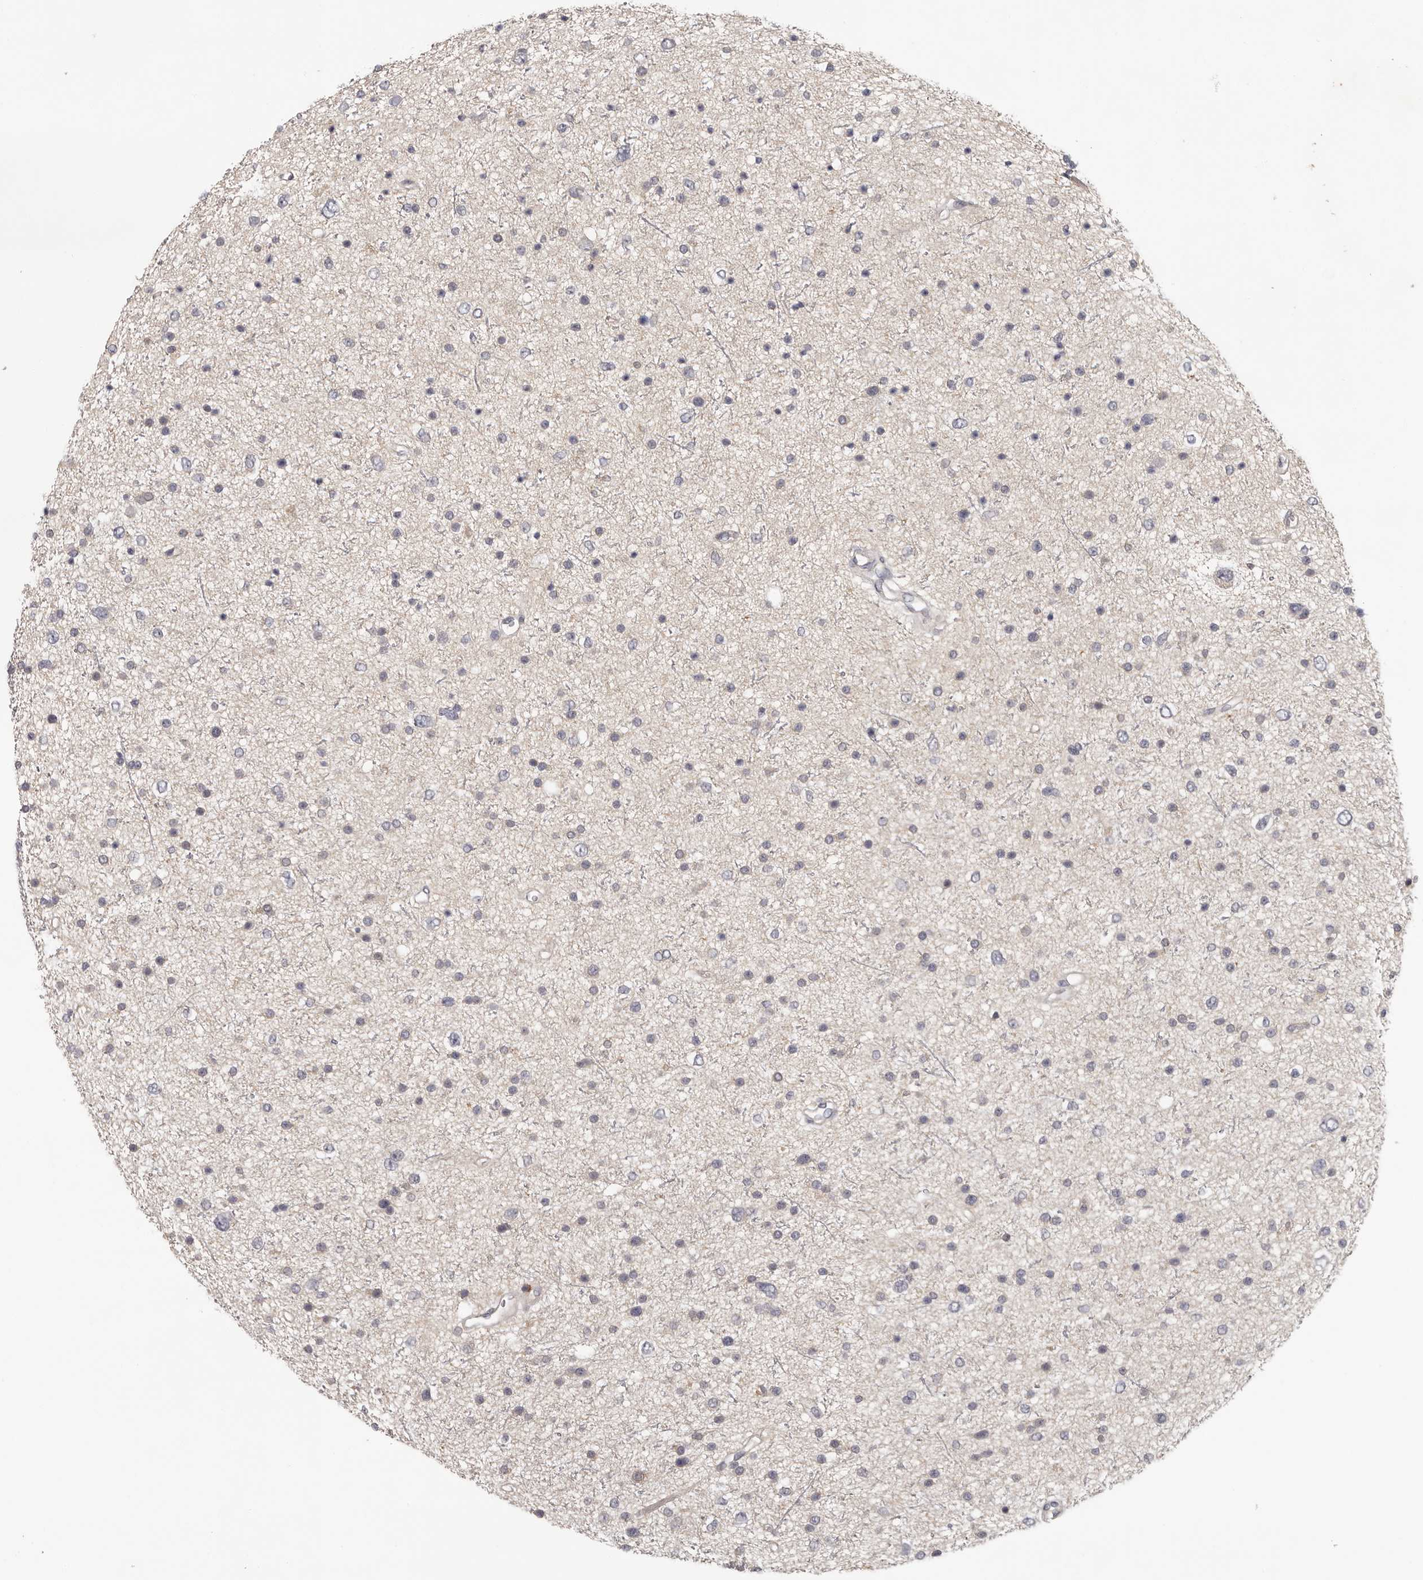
{"staining": {"intensity": "negative", "quantity": "none", "location": "none"}, "tissue": "glioma", "cell_type": "Tumor cells", "image_type": "cancer", "snomed": [{"axis": "morphology", "description": "Glioma, malignant, Low grade"}, {"axis": "topography", "description": "Brain"}], "caption": "Protein analysis of malignant low-grade glioma reveals no significant expression in tumor cells. The staining is performed using DAB (3,3'-diaminobenzidine) brown chromogen with nuclei counter-stained in using hematoxylin.", "gene": "ANKRD44", "patient": {"sex": "female", "age": 37}}